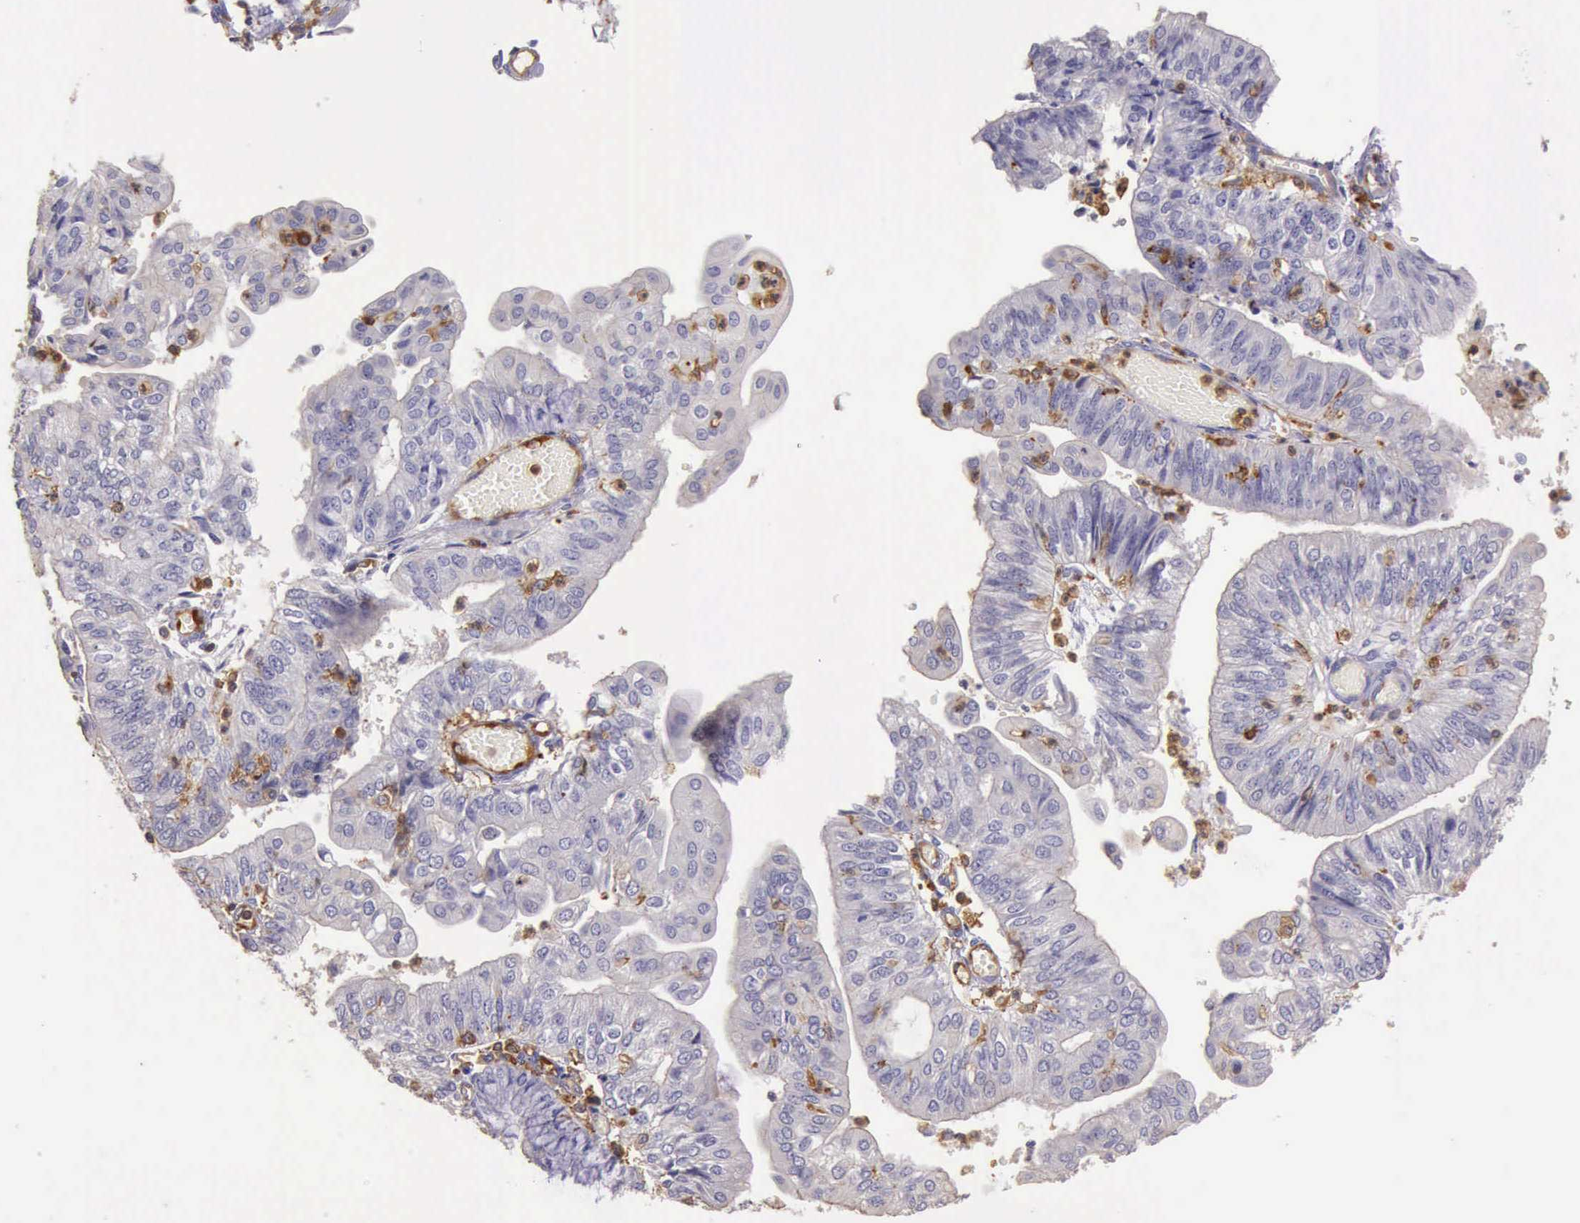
{"staining": {"intensity": "negative", "quantity": "none", "location": "none"}, "tissue": "endometrial cancer", "cell_type": "Tumor cells", "image_type": "cancer", "snomed": [{"axis": "morphology", "description": "Adenocarcinoma, NOS"}, {"axis": "topography", "description": "Endometrium"}], "caption": "There is no significant staining in tumor cells of adenocarcinoma (endometrial). (Brightfield microscopy of DAB (3,3'-diaminobenzidine) immunohistochemistry (IHC) at high magnification).", "gene": "ARHGAP4", "patient": {"sex": "female", "age": 59}}